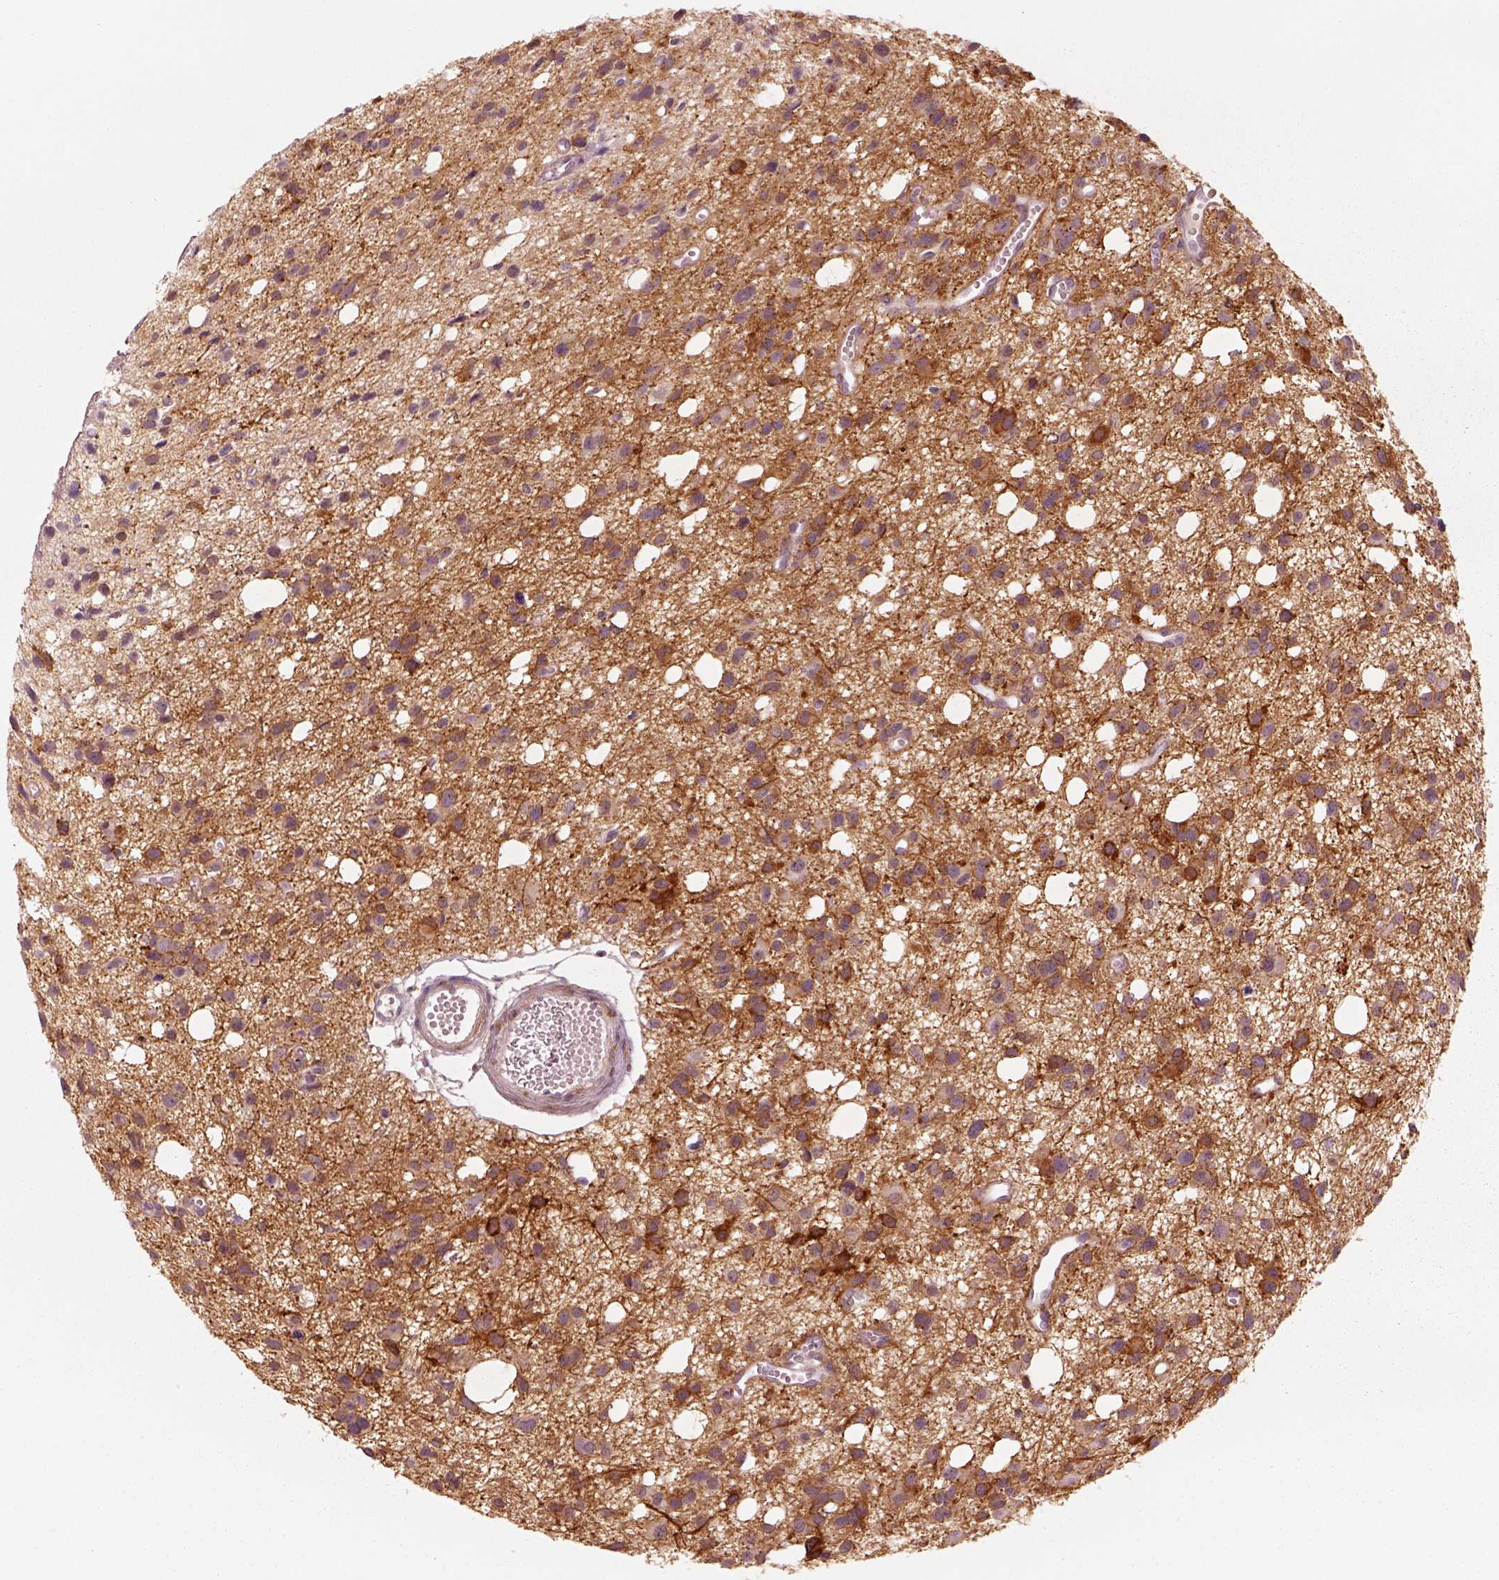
{"staining": {"intensity": "moderate", "quantity": ">75%", "location": "cytoplasmic/membranous"}, "tissue": "glioma", "cell_type": "Tumor cells", "image_type": "cancer", "snomed": [{"axis": "morphology", "description": "Glioma, malignant, High grade"}, {"axis": "topography", "description": "Brain"}], "caption": "Brown immunohistochemical staining in glioma displays moderate cytoplasmic/membranous staining in about >75% of tumor cells. Using DAB (brown) and hematoxylin (blue) stains, captured at high magnification using brightfield microscopy.", "gene": "DNAAF9", "patient": {"sex": "male", "age": 23}}